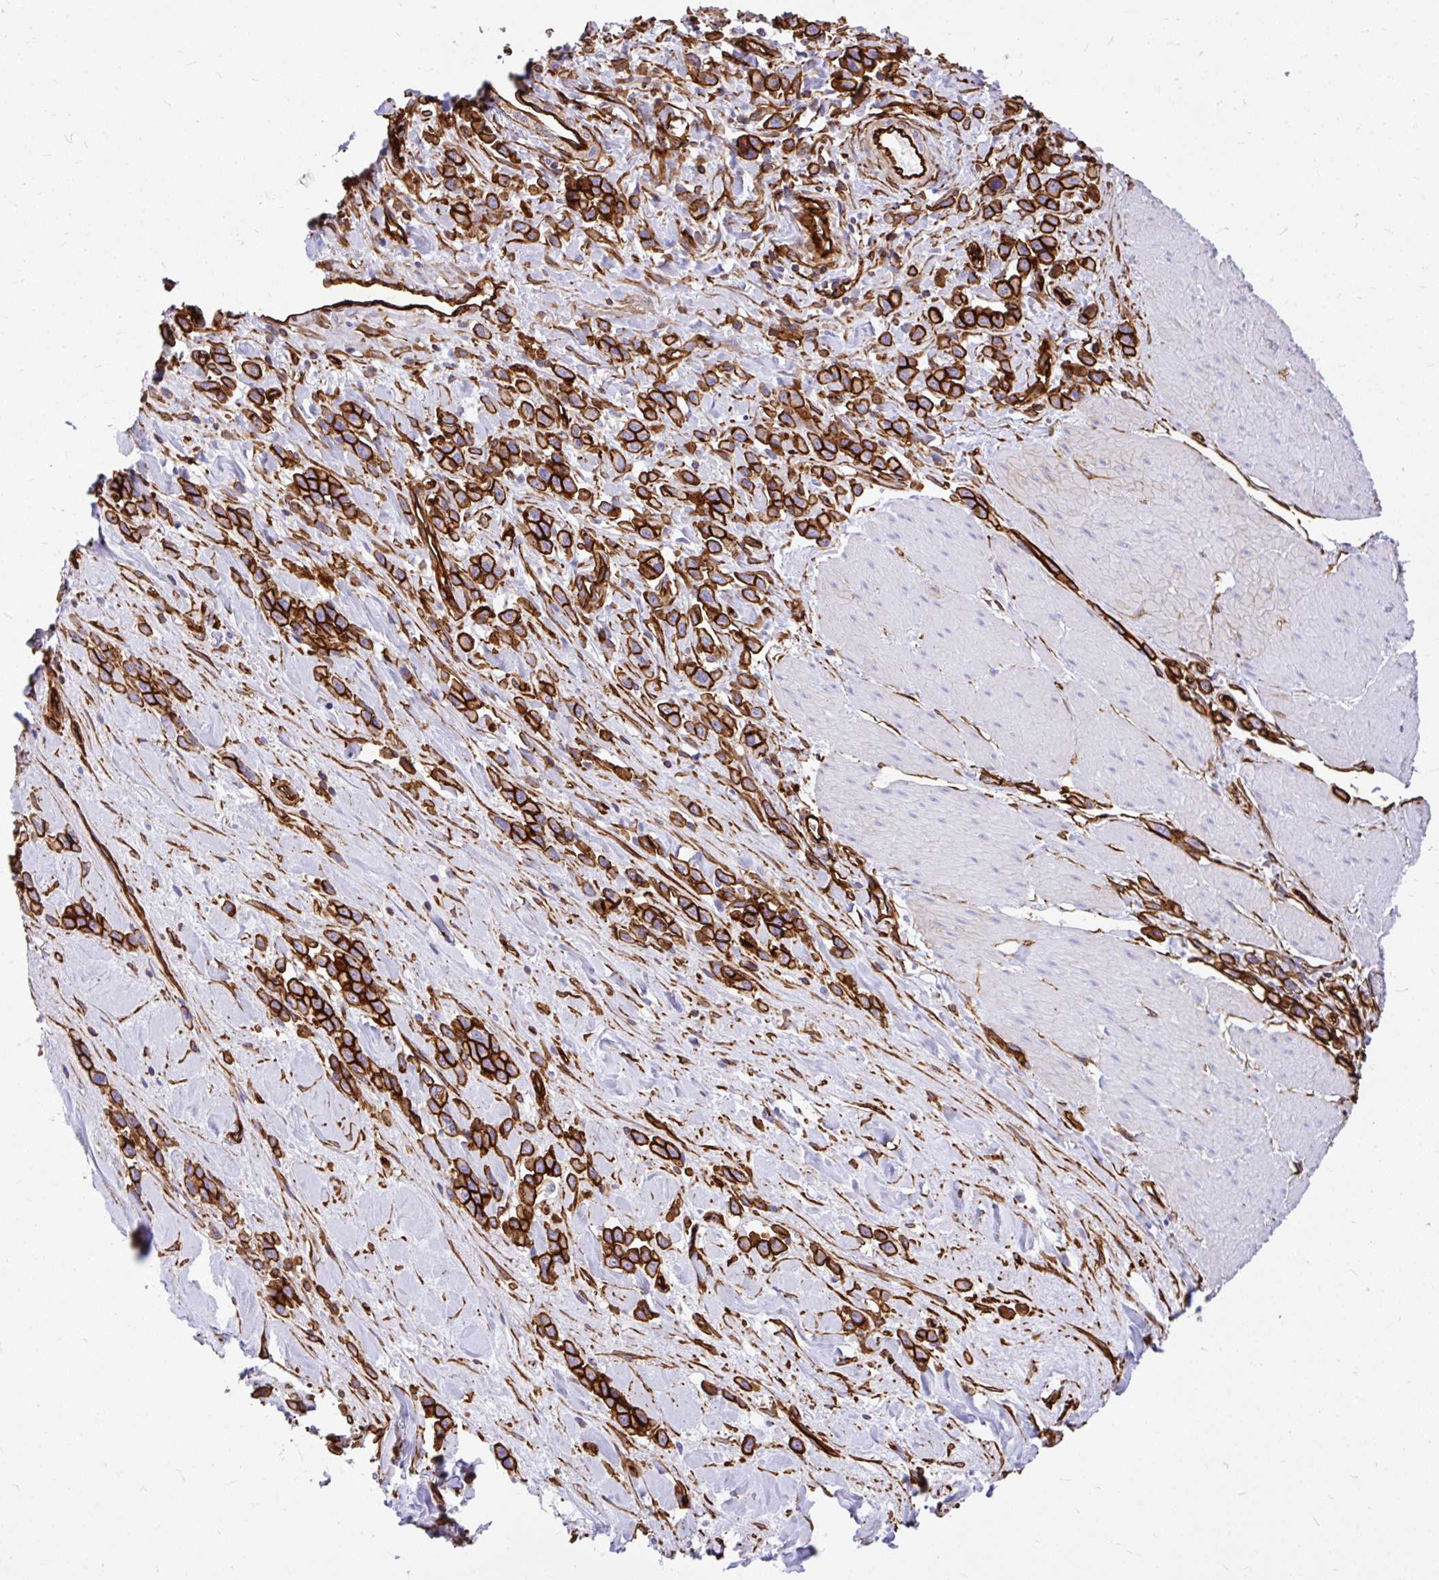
{"staining": {"intensity": "strong", "quantity": ">75%", "location": "cytoplasmic/membranous"}, "tissue": "stomach cancer", "cell_type": "Tumor cells", "image_type": "cancer", "snomed": [{"axis": "morphology", "description": "Adenocarcinoma, NOS"}, {"axis": "topography", "description": "Stomach"}], "caption": "Brown immunohistochemical staining in stomach cancer (adenocarcinoma) shows strong cytoplasmic/membranous expression in about >75% of tumor cells.", "gene": "MAP1LC3B", "patient": {"sex": "male", "age": 47}}